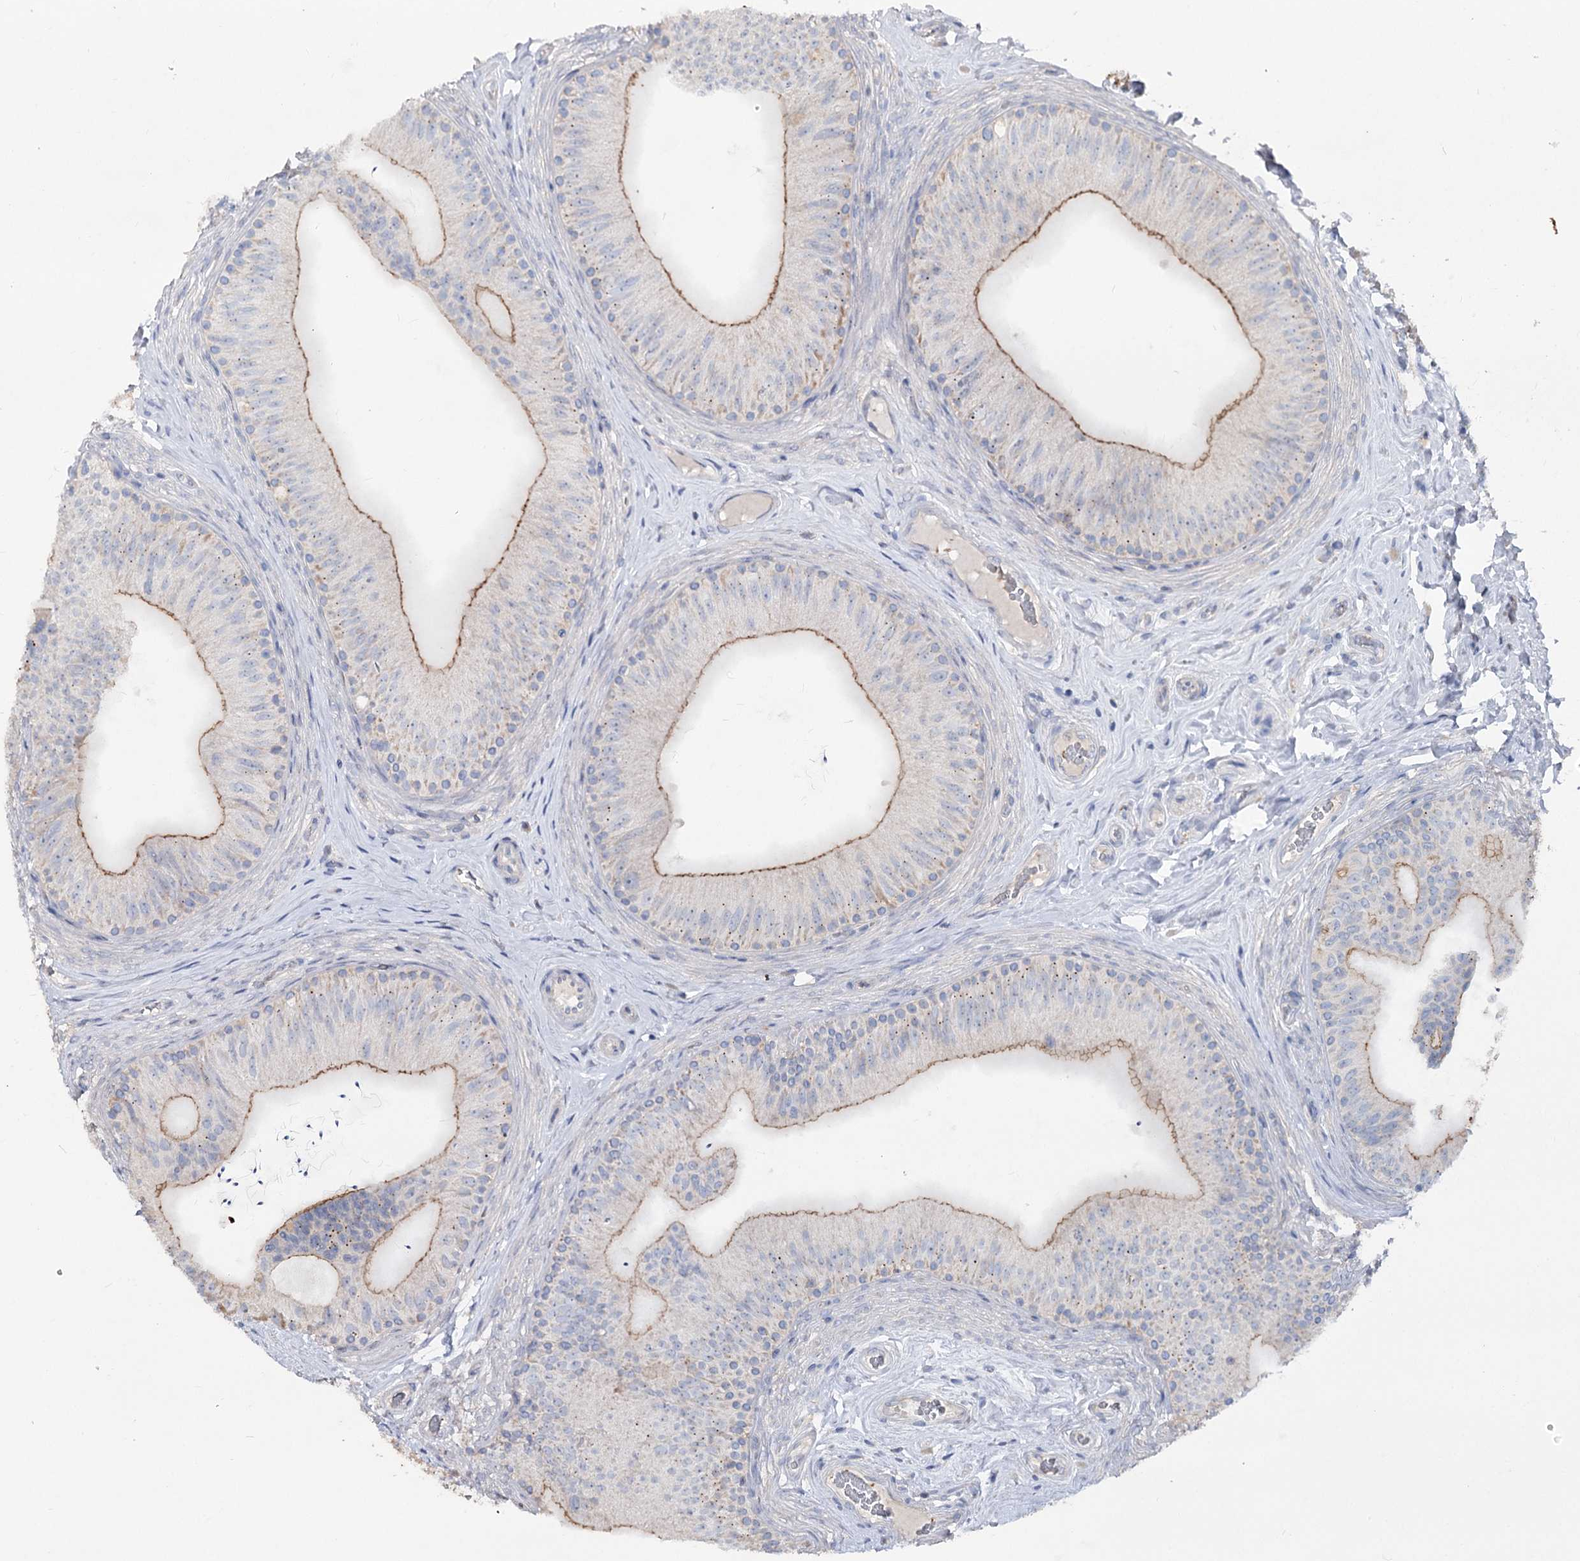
{"staining": {"intensity": "weak", "quantity": "25%-75%", "location": "cytoplasmic/membranous"}, "tissue": "epididymis", "cell_type": "Glandular cells", "image_type": "normal", "snomed": [{"axis": "morphology", "description": "Normal tissue, NOS"}, {"axis": "topography", "description": "Epididymis"}], "caption": "Immunohistochemistry (IHC) micrograph of benign epididymis: human epididymis stained using IHC reveals low levels of weak protein expression localized specifically in the cytoplasmic/membranous of glandular cells, appearing as a cytoplasmic/membranous brown color.", "gene": "TMEM187", "patient": {"sex": "male", "age": 46}}